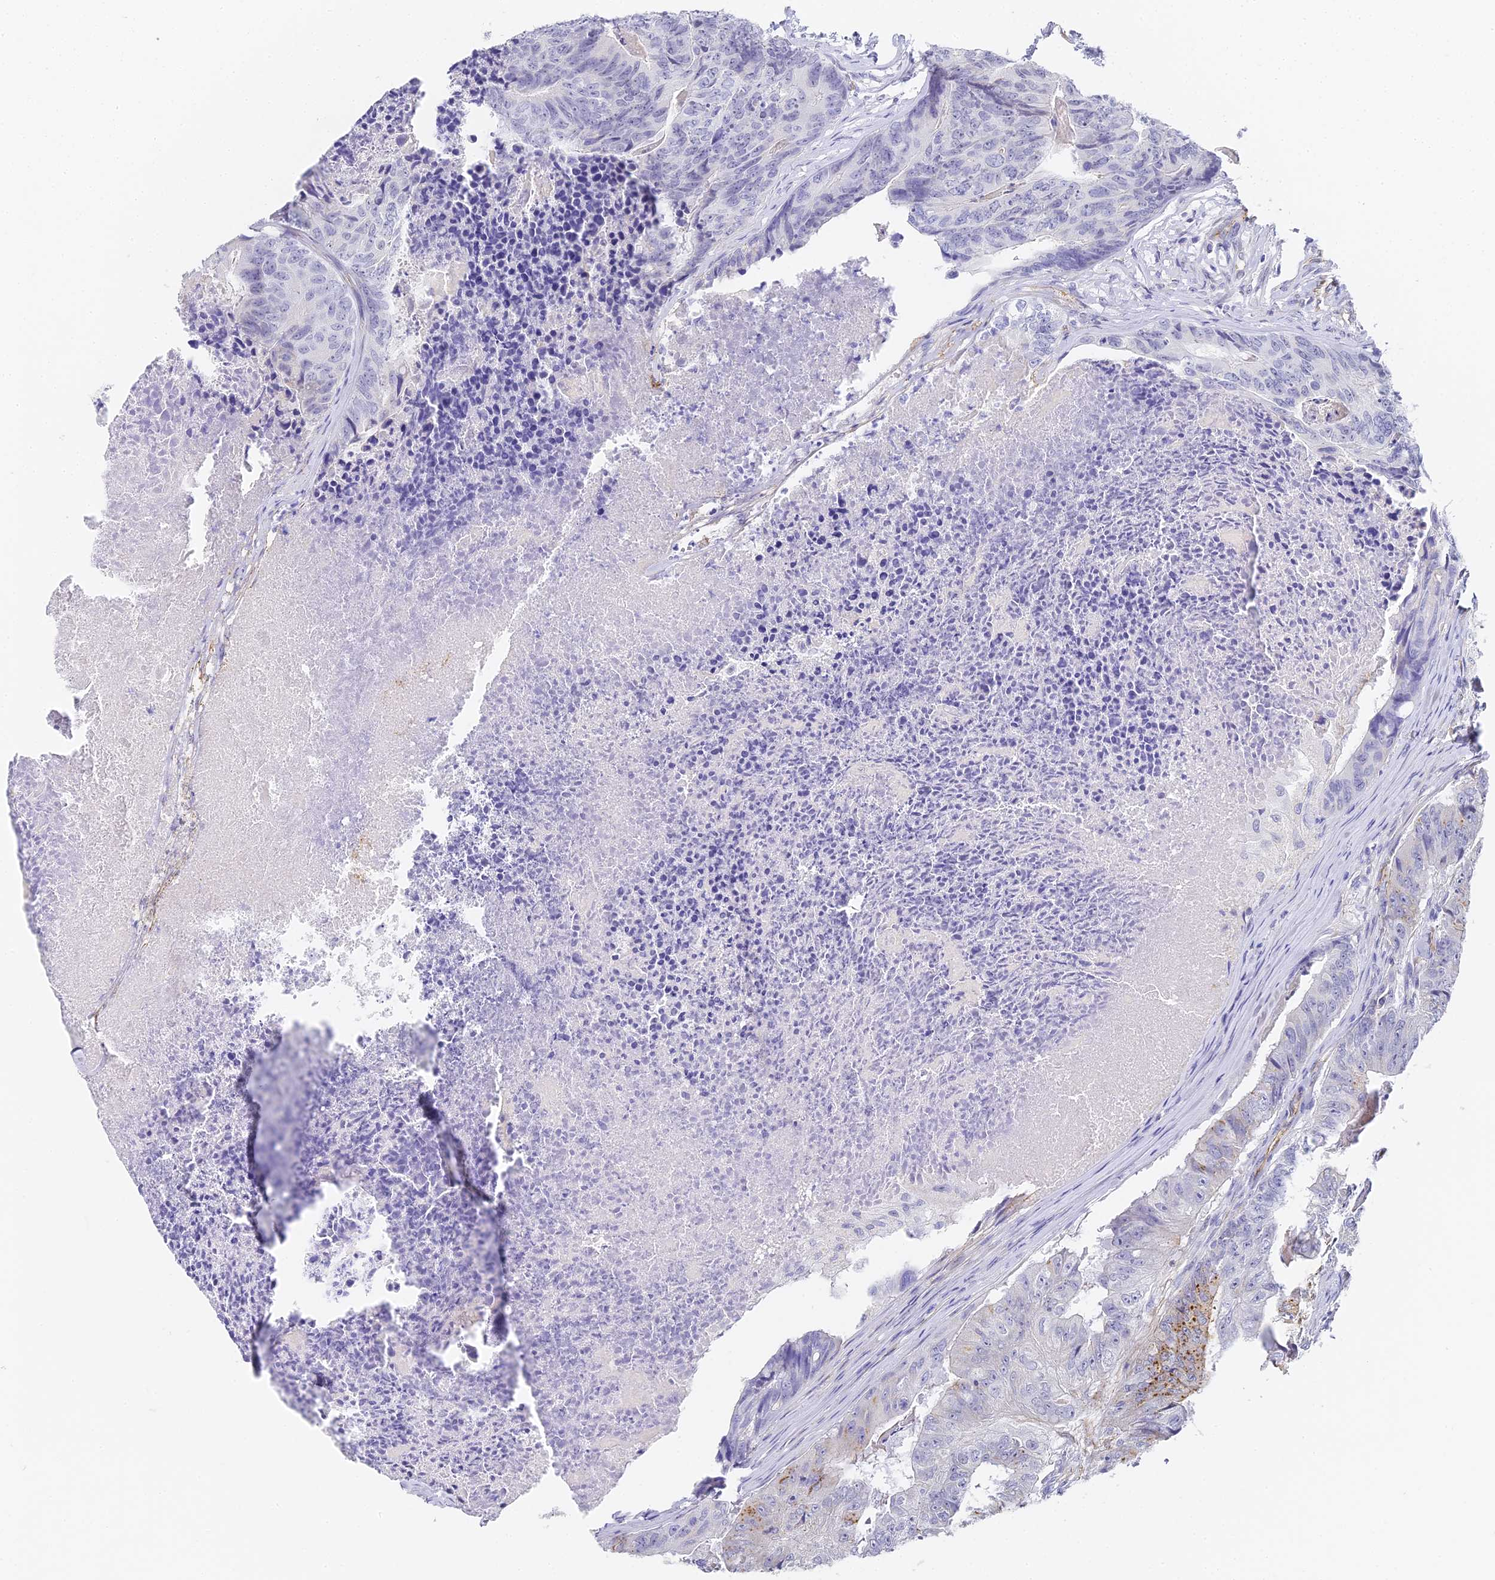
{"staining": {"intensity": "moderate", "quantity": "<25%", "location": "cytoplasmic/membranous"}, "tissue": "colorectal cancer", "cell_type": "Tumor cells", "image_type": "cancer", "snomed": [{"axis": "morphology", "description": "Adenocarcinoma, NOS"}, {"axis": "topography", "description": "Colon"}], "caption": "Immunohistochemistry image of neoplastic tissue: adenocarcinoma (colorectal) stained using IHC exhibits low levels of moderate protein expression localized specifically in the cytoplasmic/membranous of tumor cells, appearing as a cytoplasmic/membranous brown color.", "gene": "GJA1", "patient": {"sex": "female", "age": 67}}